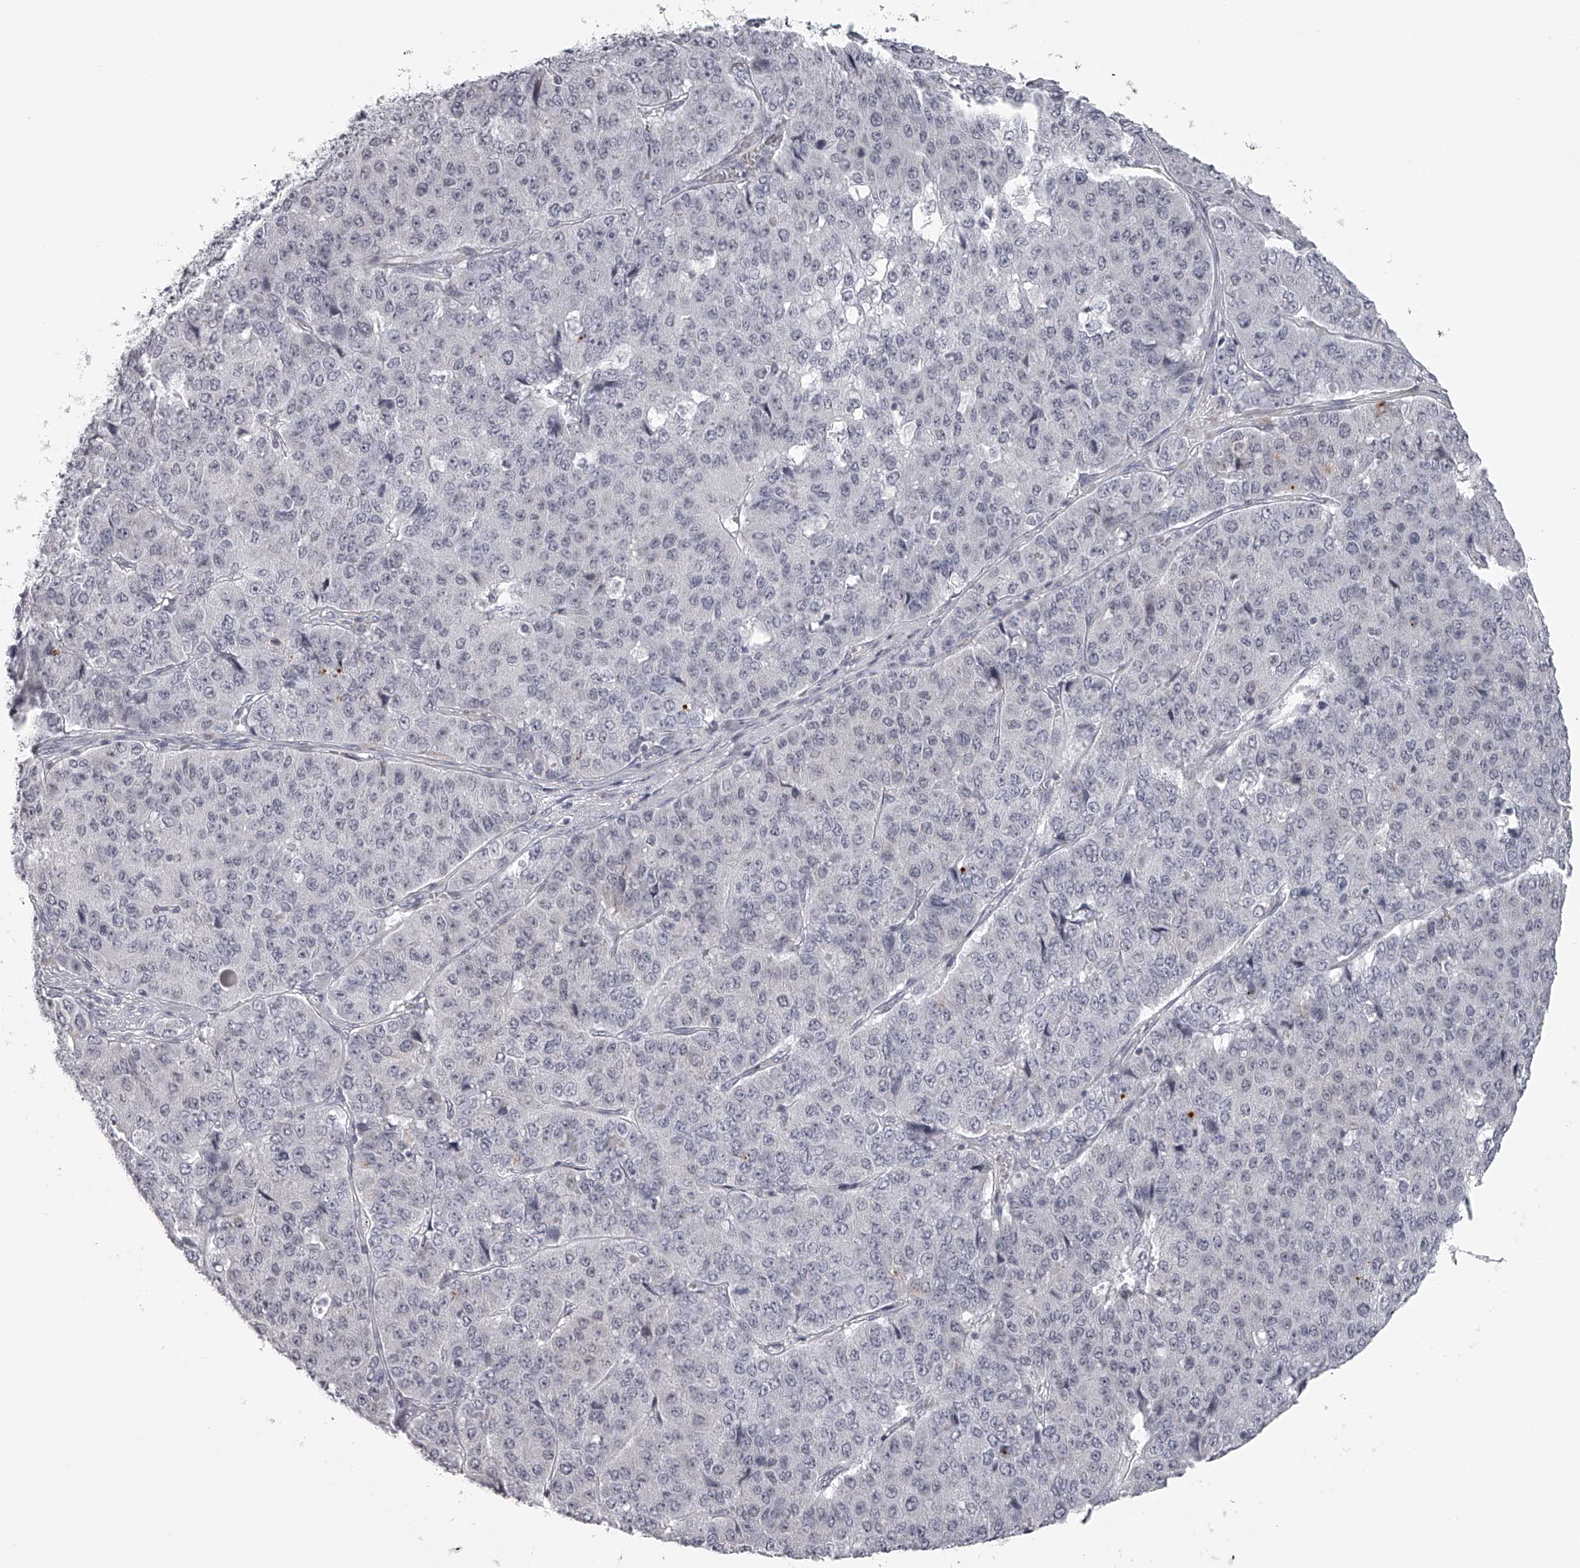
{"staining": {"intensity": "negative", "quantity": "none", "location": "none"}, "tissue": "pancreatic cancer", "cell_type": "Tumor cells", "image_type": "cancer", "snomed": [{"axis": "morphology", "description": "Adenocarcinoma, NOS"}, {"axis": "topography", "description": "Pancreas"}], "caption": "The image displays no significant expression in tumor cells of pancreatic cancer (adenocarcinoma).", "gene": "SEC11C", "patient": {"sex": "male", "age": 50}}